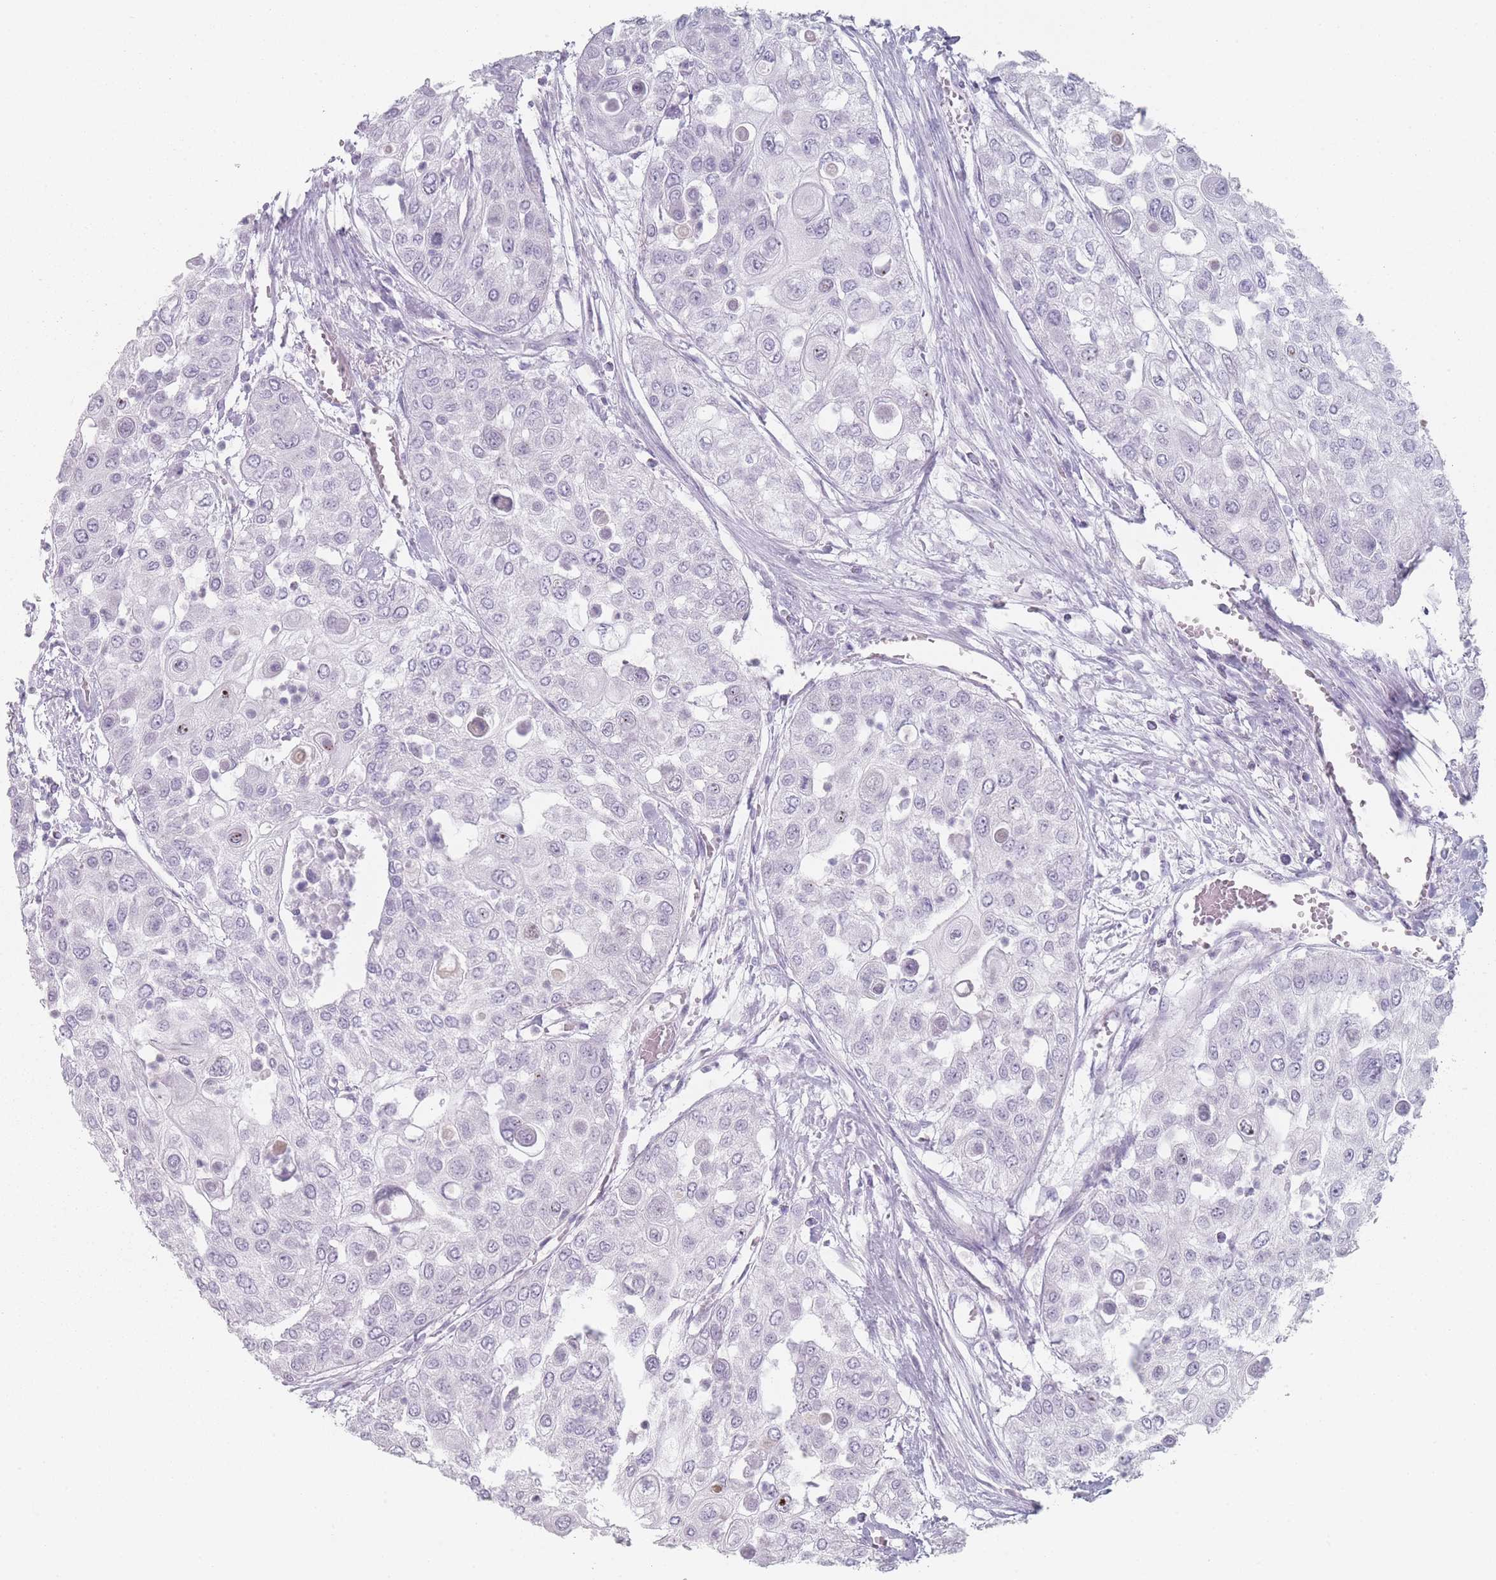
{"staining": {"intensity": "negative", "quantity": "none", "location": "none"}, "tissue": "urothelial cancer", "cell_type": "Tumor cells", "image_type": "cancer", "snomed": [{"axis": "morphology", "description": "Urothelial carcinoma, High grade"}, {"axis": "topography", "description": "Urinary bladder"}], "caption": "The image shows no staining of tumor cells in urothelial carcinoma (high-grade).", "gene": "RNF4", "patient": {"sex": "female", "age": 79}}